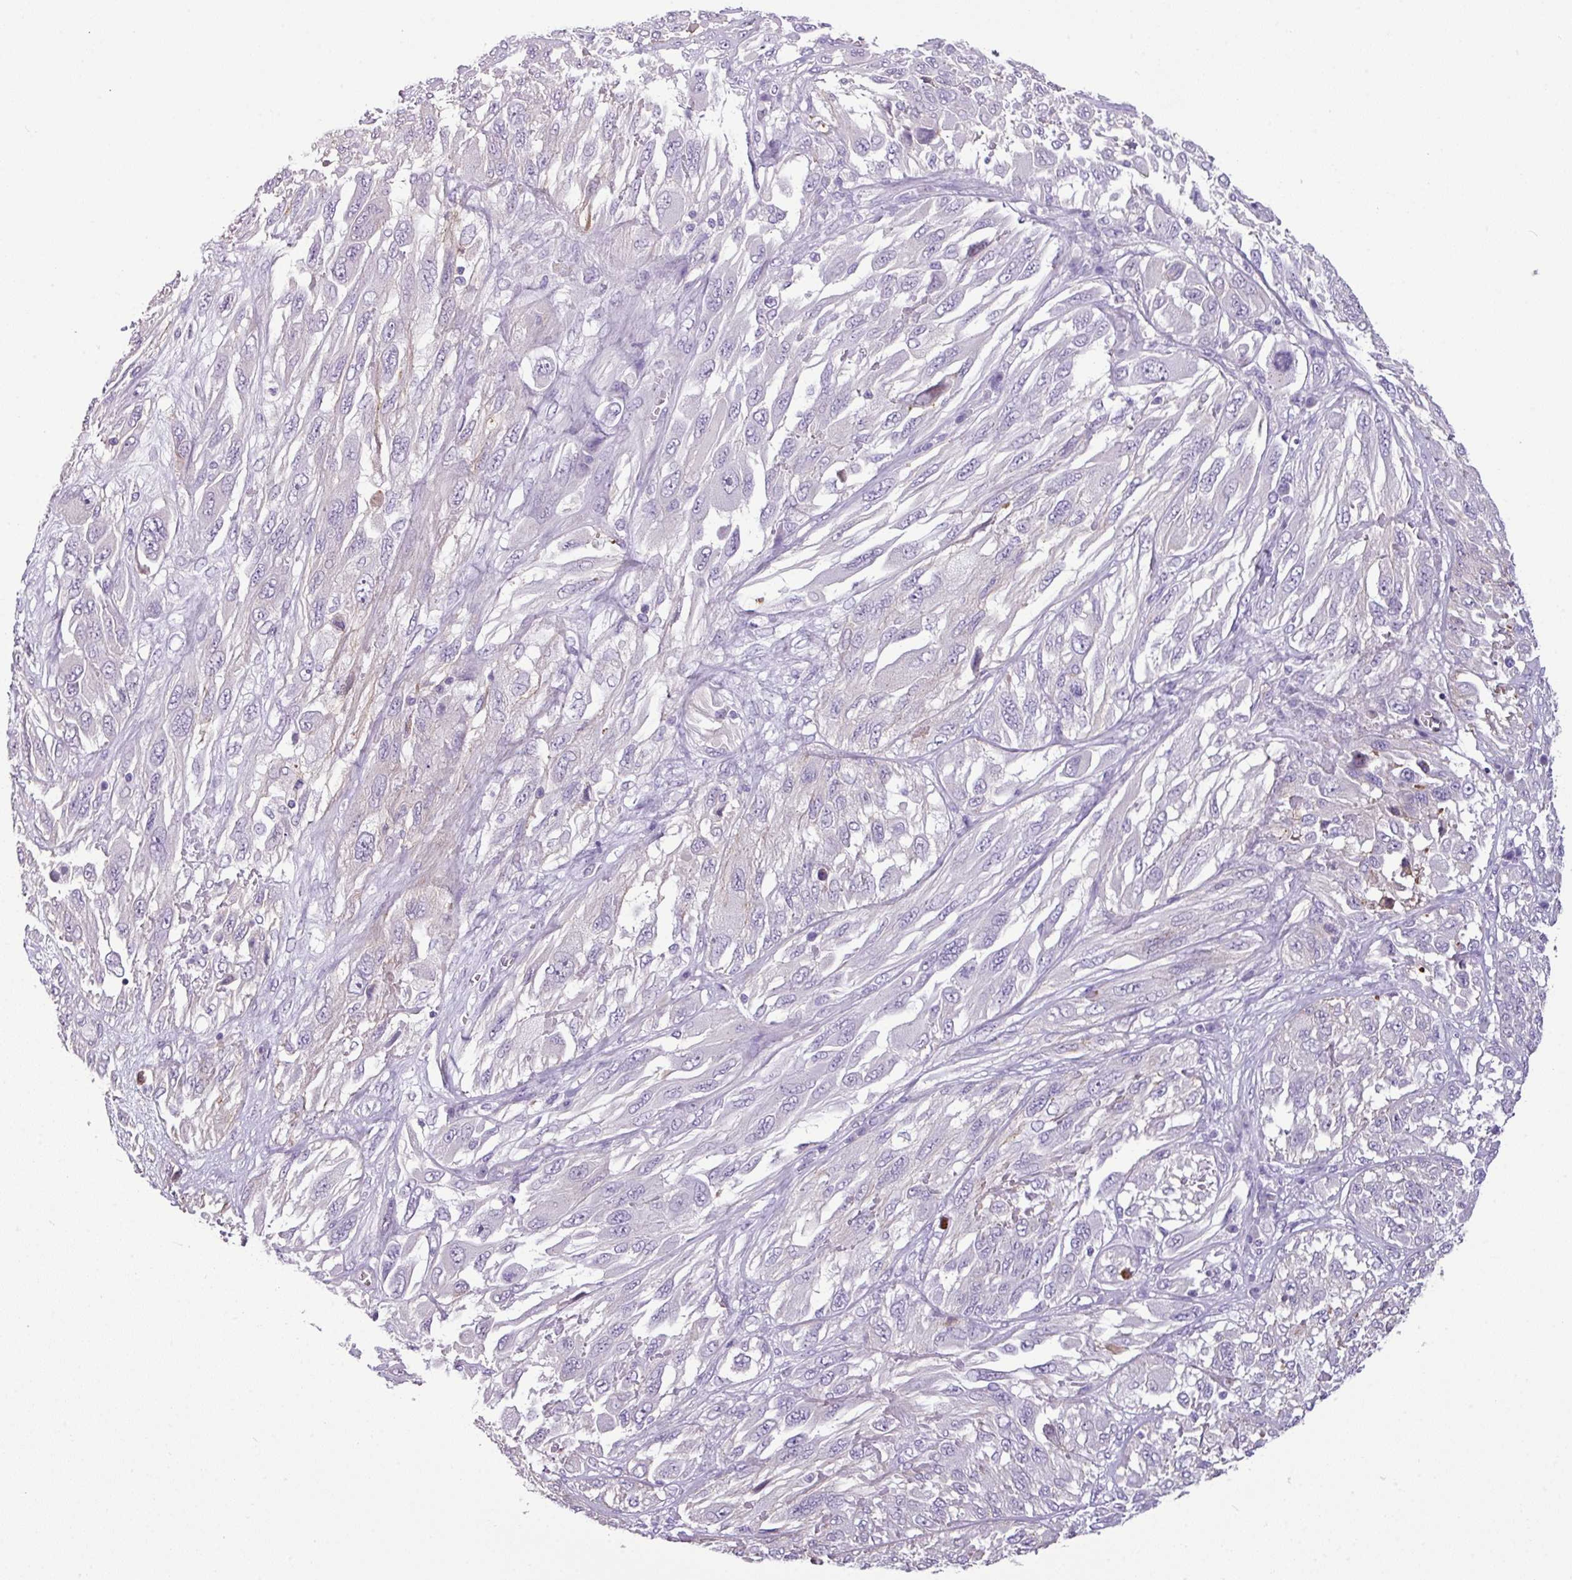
{"staining": {"intensity": "negative", "quantity": "none", "location": "none"}, "tissue": "melanoma", "cell_type": "Tumor cells", "image_type": "cancer", "snomed": [{"axis": "morphology", "description": "Malignant melanoma, NOS"}, {"axis": "topography", "description": "Skin"}], "caption": "Protein analysis of malignant melanoma displays no significant expression in tumor cells.", "gene": "TMEM178B", "patient": {"sex": "female", "age": 91}}